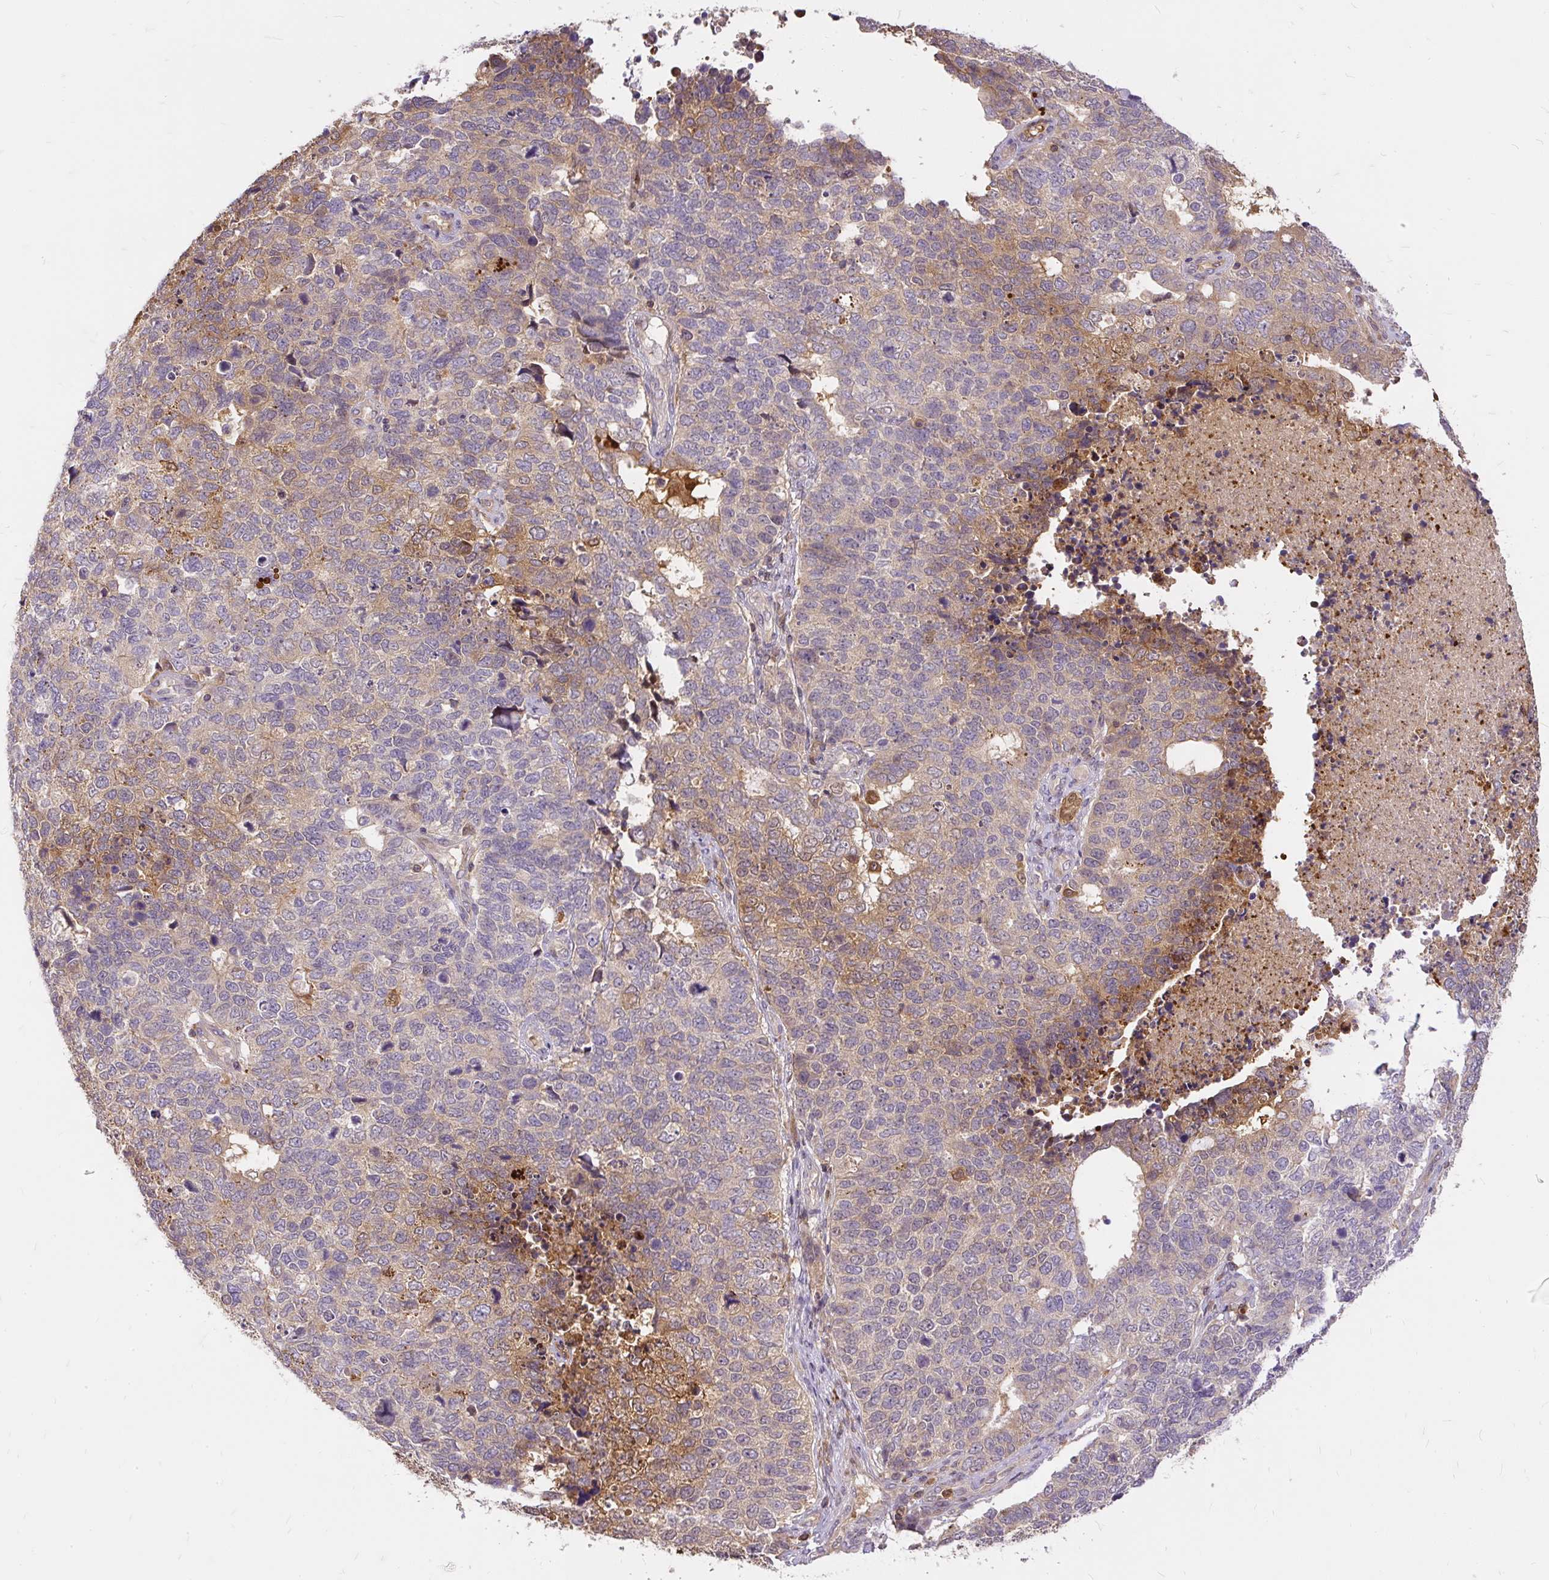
{"staining": {"intensity": "moderate", "quantity": "<25%", "location": "cytoplasmic/membranous"}, "tissue": "cervical cancer", "cell_type": "Tumor cells", "image_type": "cancer", "snomed": [{"axis": "morphology", "description": "Squamous cell carcinoma, NOS"}, {"axis": "topography", "description": "Cervix"}], "caption": "Moderate cytoplasmic/membranous staining is present in approximately <25% of tumor cells in squamous cell carcinoma (cervical).", "gene": "AP5S1", "patient": {"sex": "female", "age": 63}}